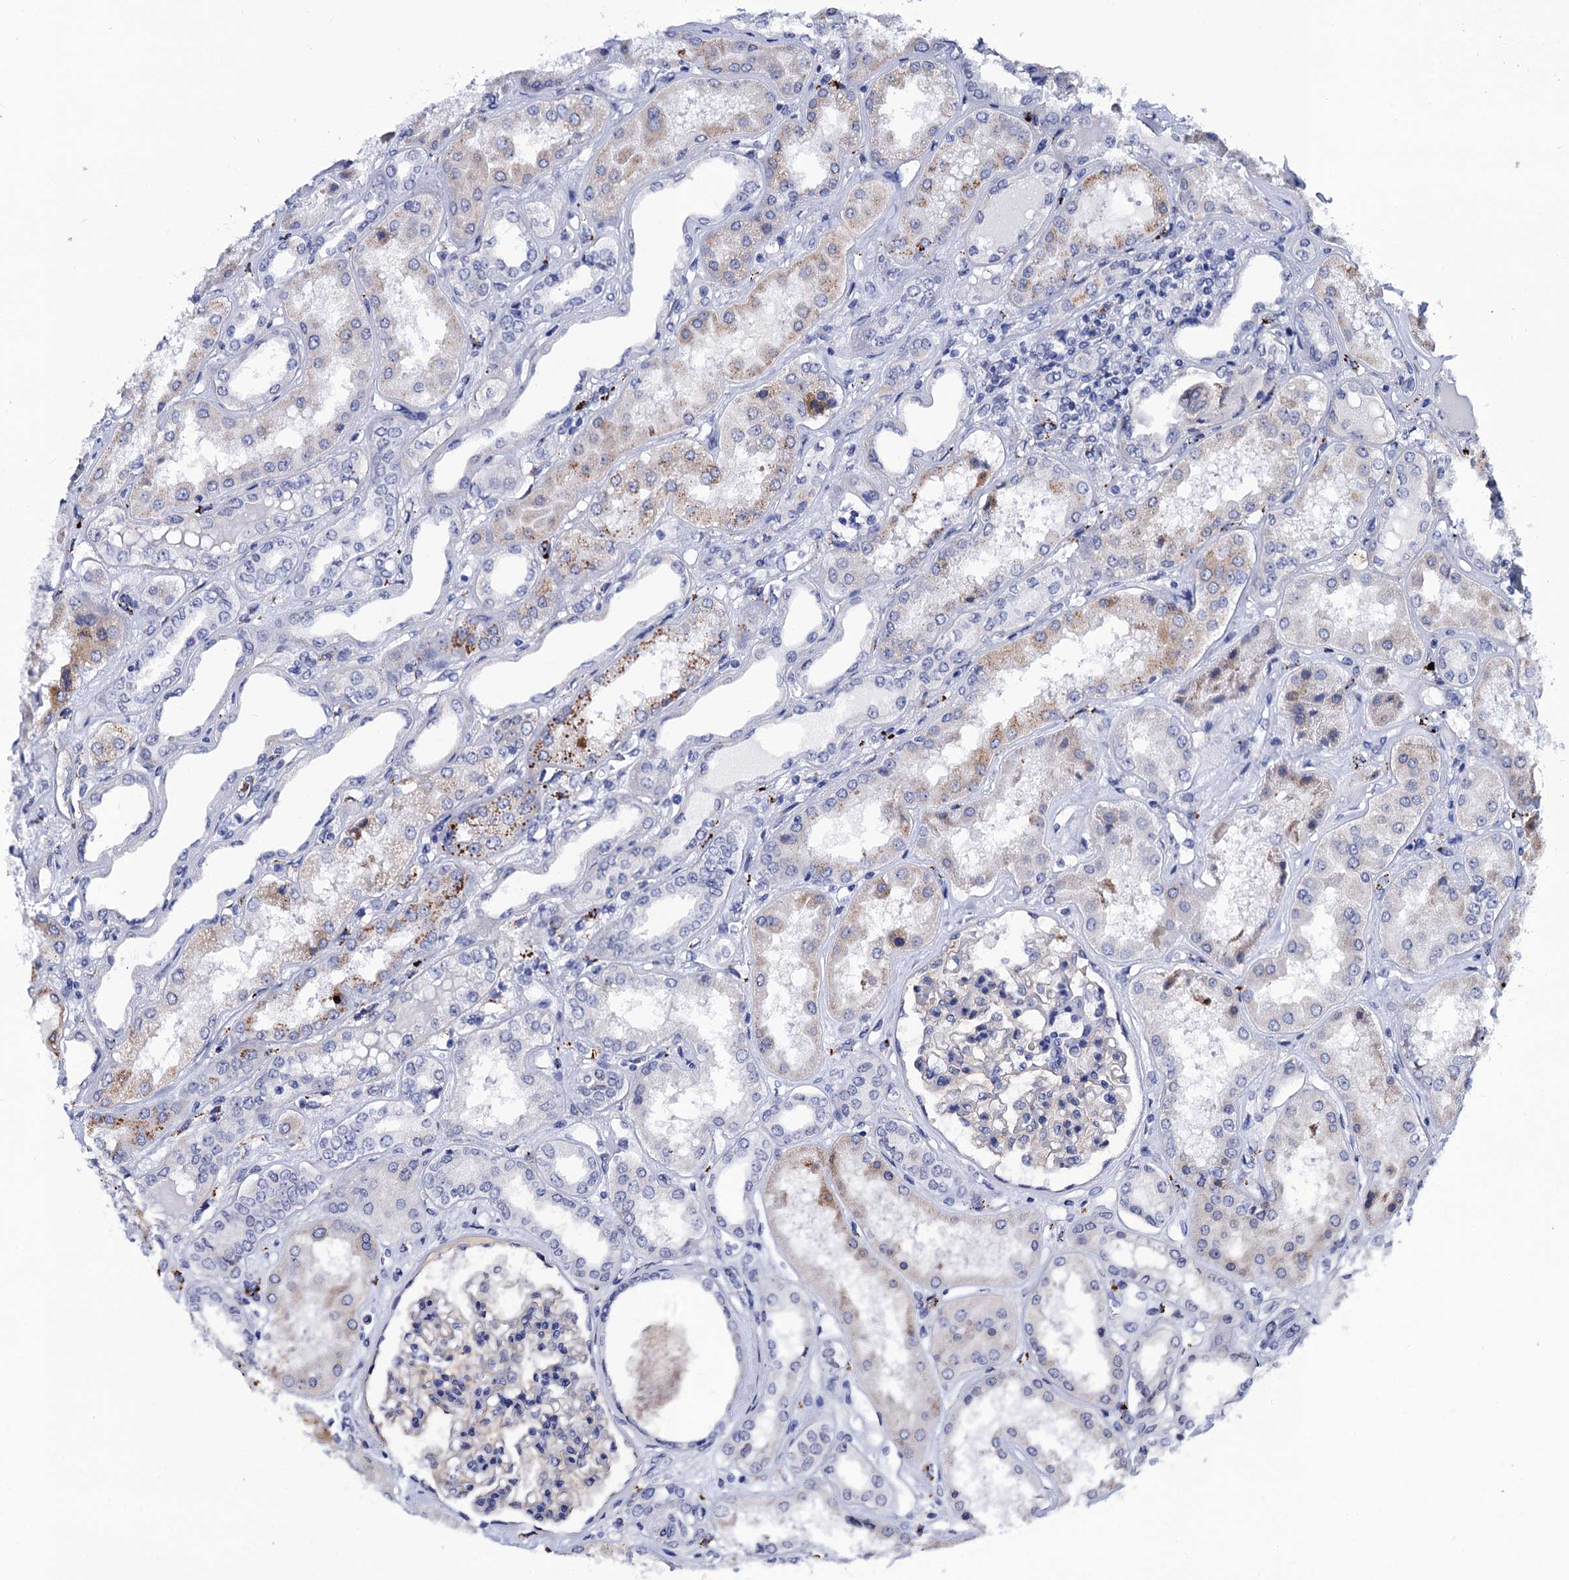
{"staining": {"intensity": "negative", "quantity": "none", "location": "none"}, "tissue": "kidney", "cell_type": "Cells in glomeruli", "image_type": "normal", "snomed": [{"axis": "morphology", "description": "Normal tissue, NOS"}, {"axis": "topography", "description": "Kidney"}], "caption": "A photomicrograph of kidney stained for a protein reveals no brown staining in cells in glomeruli.", "gene": "SLC7A10", "patient": {"sex": "female", "age": 56}}